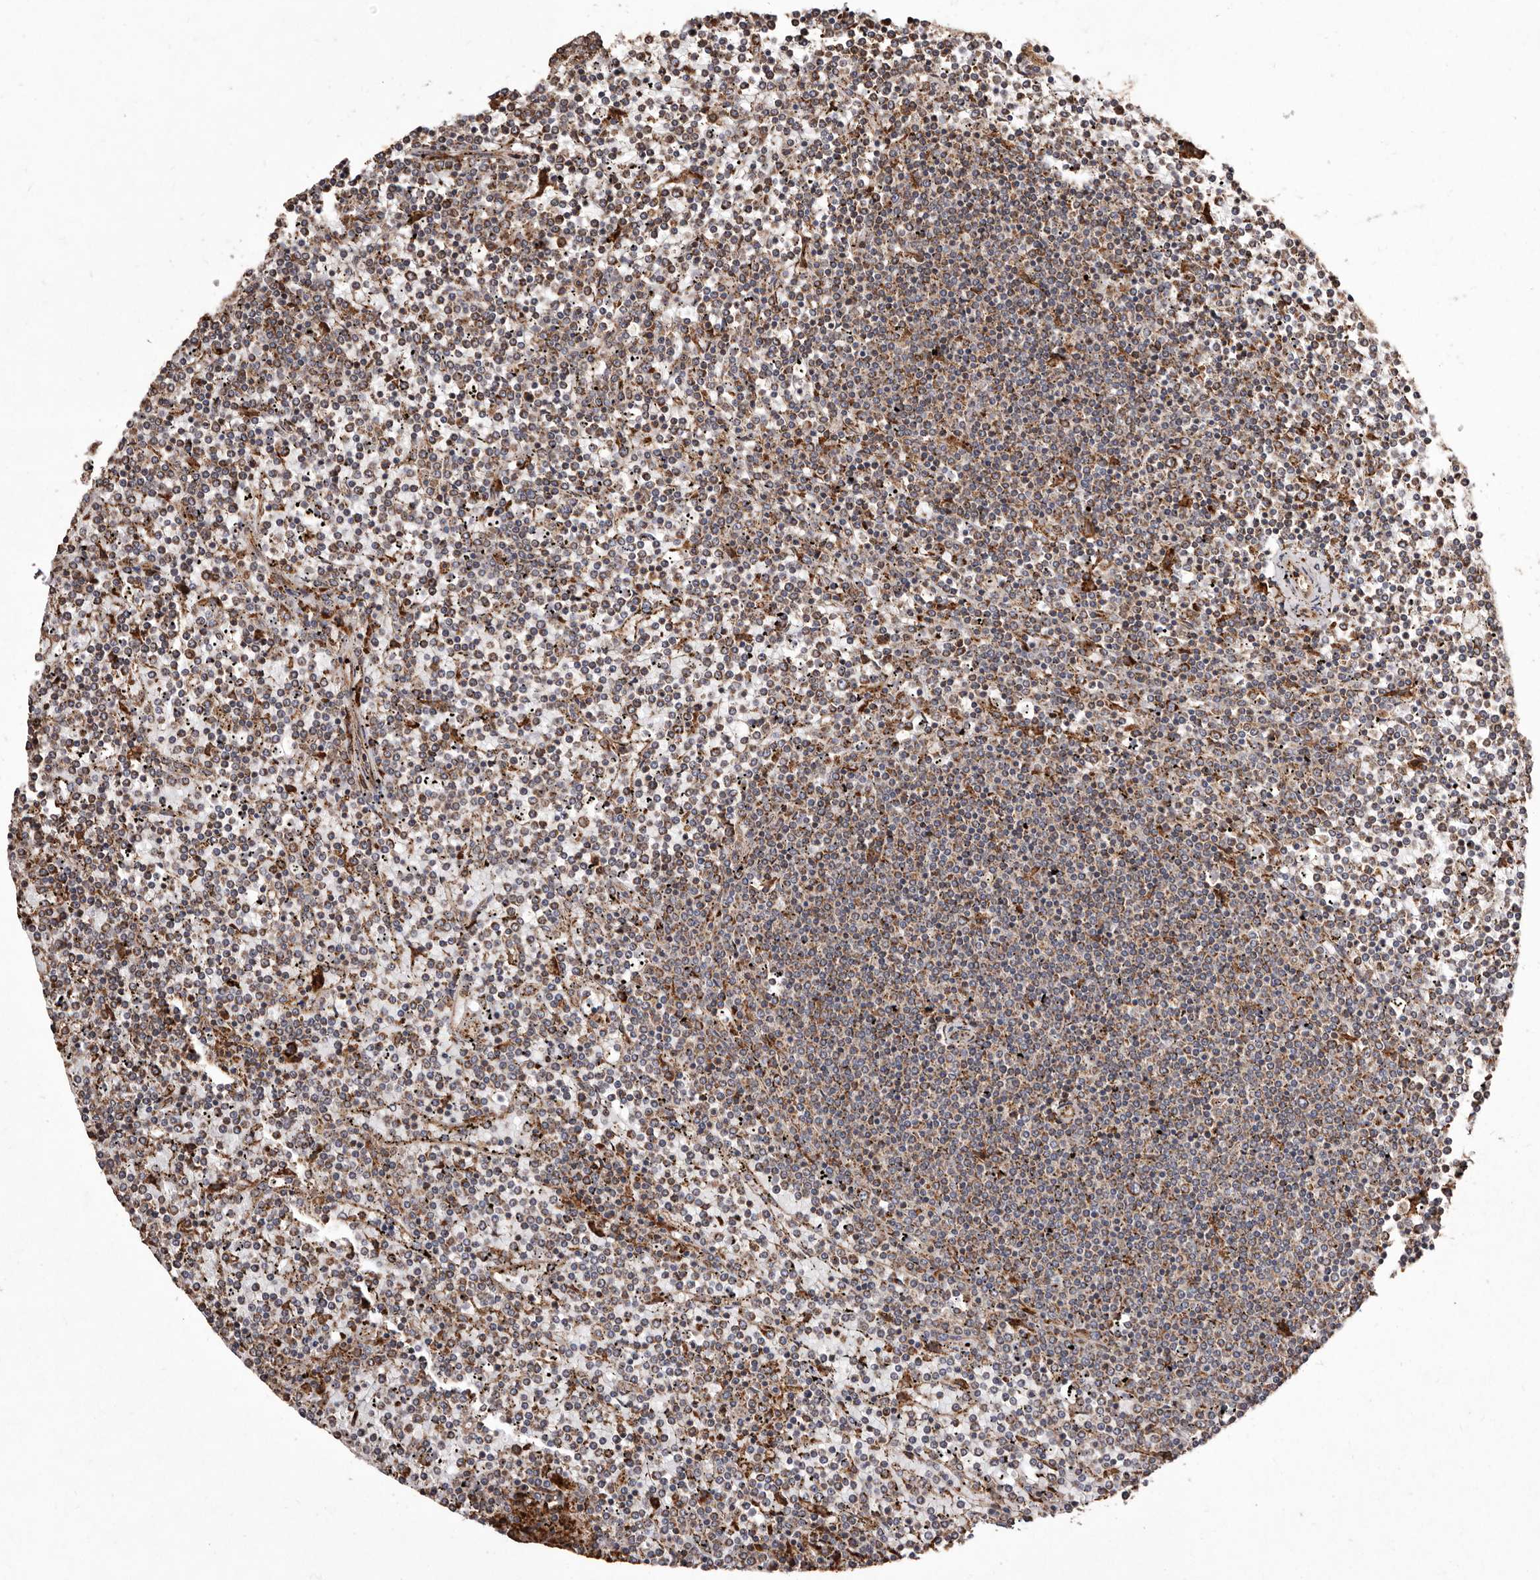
{"staining": {"intensity": "moderate", "quantity": "<25%", "location": "cytoplasmic/membranous"}, "tissue": "lymphoma", "cell_type": "Tumor cells", "image_type": "cancer", "snomed": [{"axis": "morphology", "description": "Malignant lymphoma, non-Hodgkin's type, Low grade"}, {"axis": "topography", "description": "Spleen"}], "caption": "High-power microscopy captured an immunohistochemistry image of low-grade malignant lymphoma, non-Hodgkin's type, revealing moderate cytoplasmic/membranous expression in about <25% of tumor cells.", "gene": "STEAP2", "patient": {"sex": "female", "age": 19}}